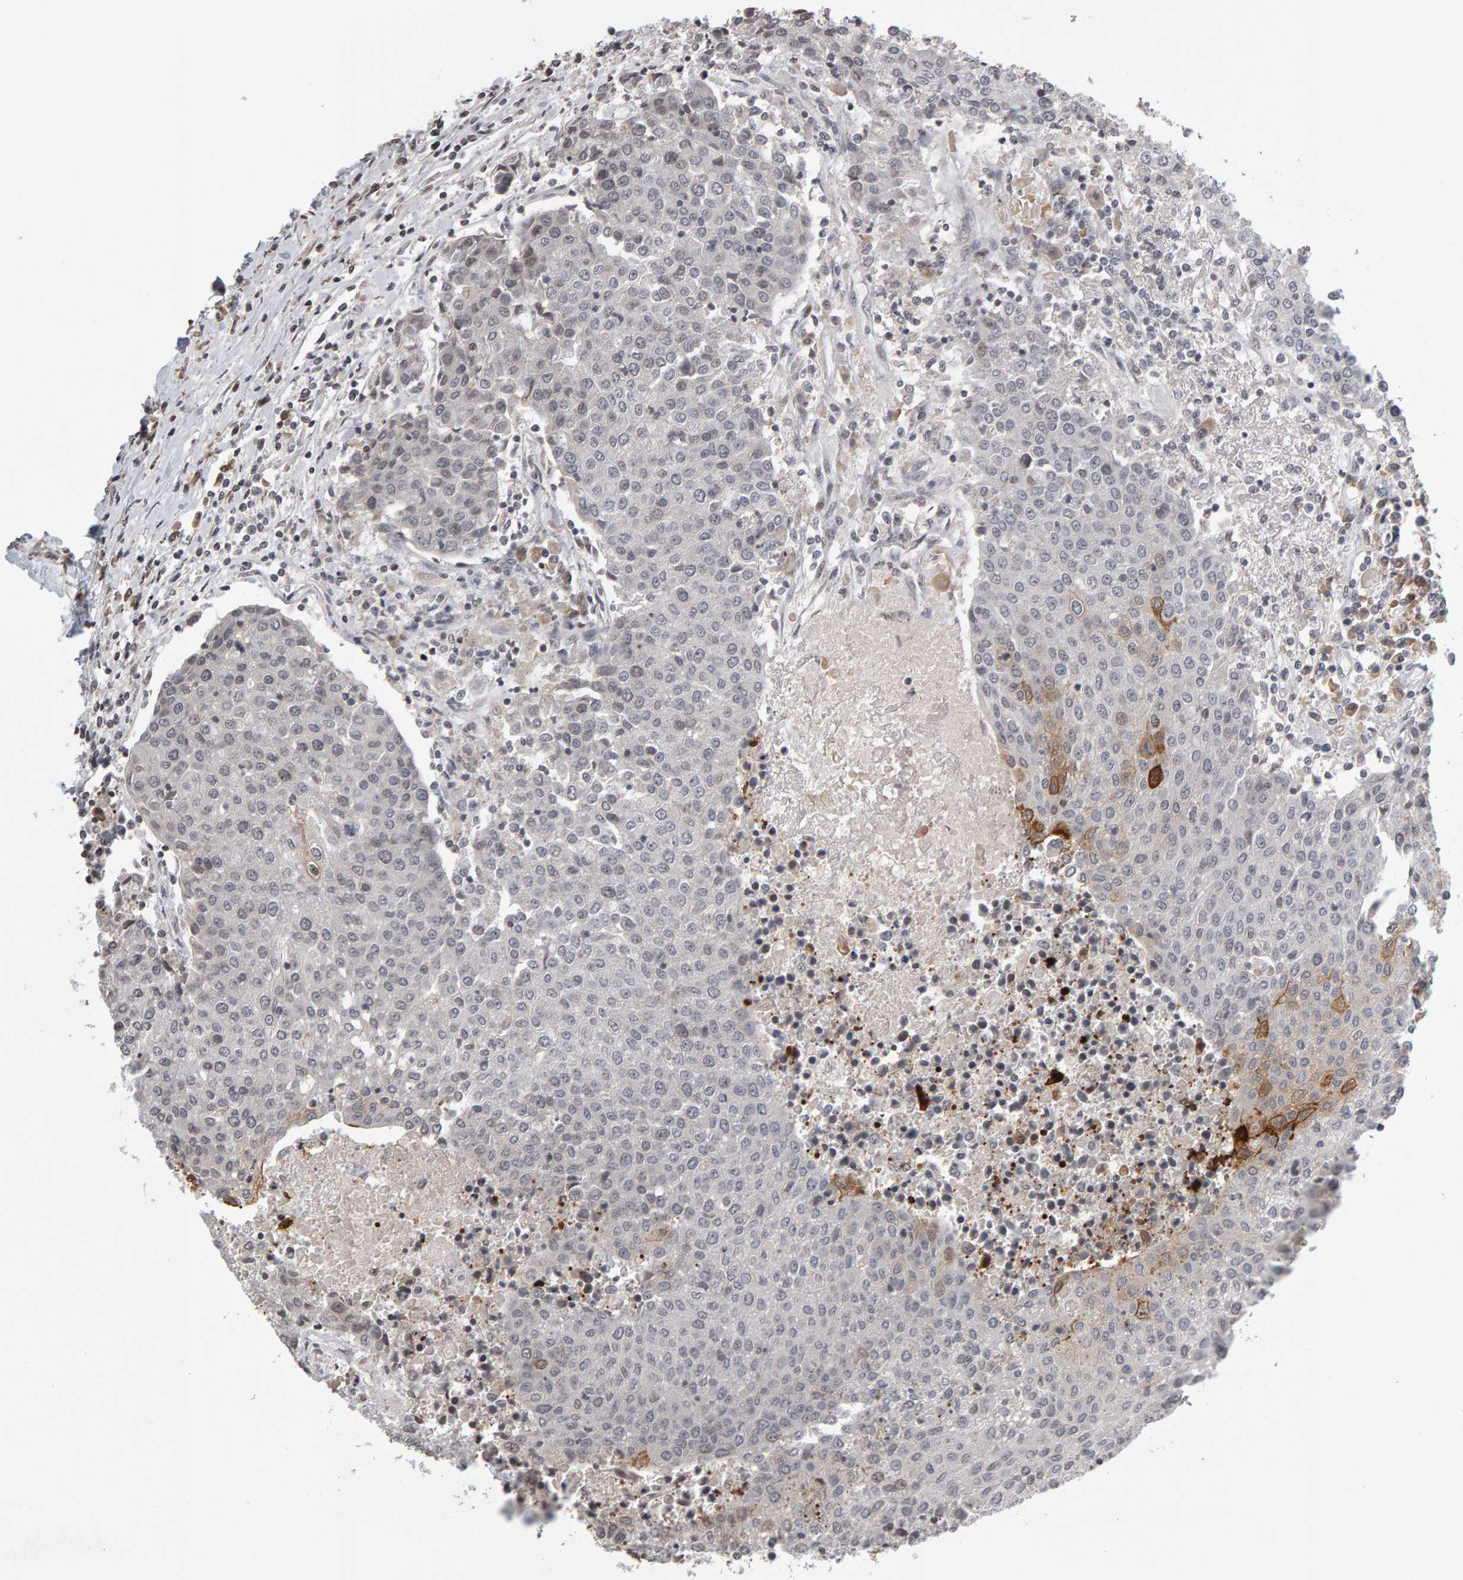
{"staining": {"intensity": "moderate", "quantity": "<25%", "location": "cytoplasmic/membranous"}, "tissue": "urothelial cancer", "cell_type": "Tumor cells", "image_type": "cancer", "snomed": [{"axis": "morphology", "description": "Urothelial carcinoma, High grade"}, {"axis": "topography", "description": "Urinary bladder"}], "caption": "Human urothelial carcinoma (high-grade) stained for a protein (brown) demonstrates moderate cytoplasmic/membranous positive expression in approximately <25% of tumor cells.", "gene": "TRAM1", "patient": {"sex": "female", "age": 85}}